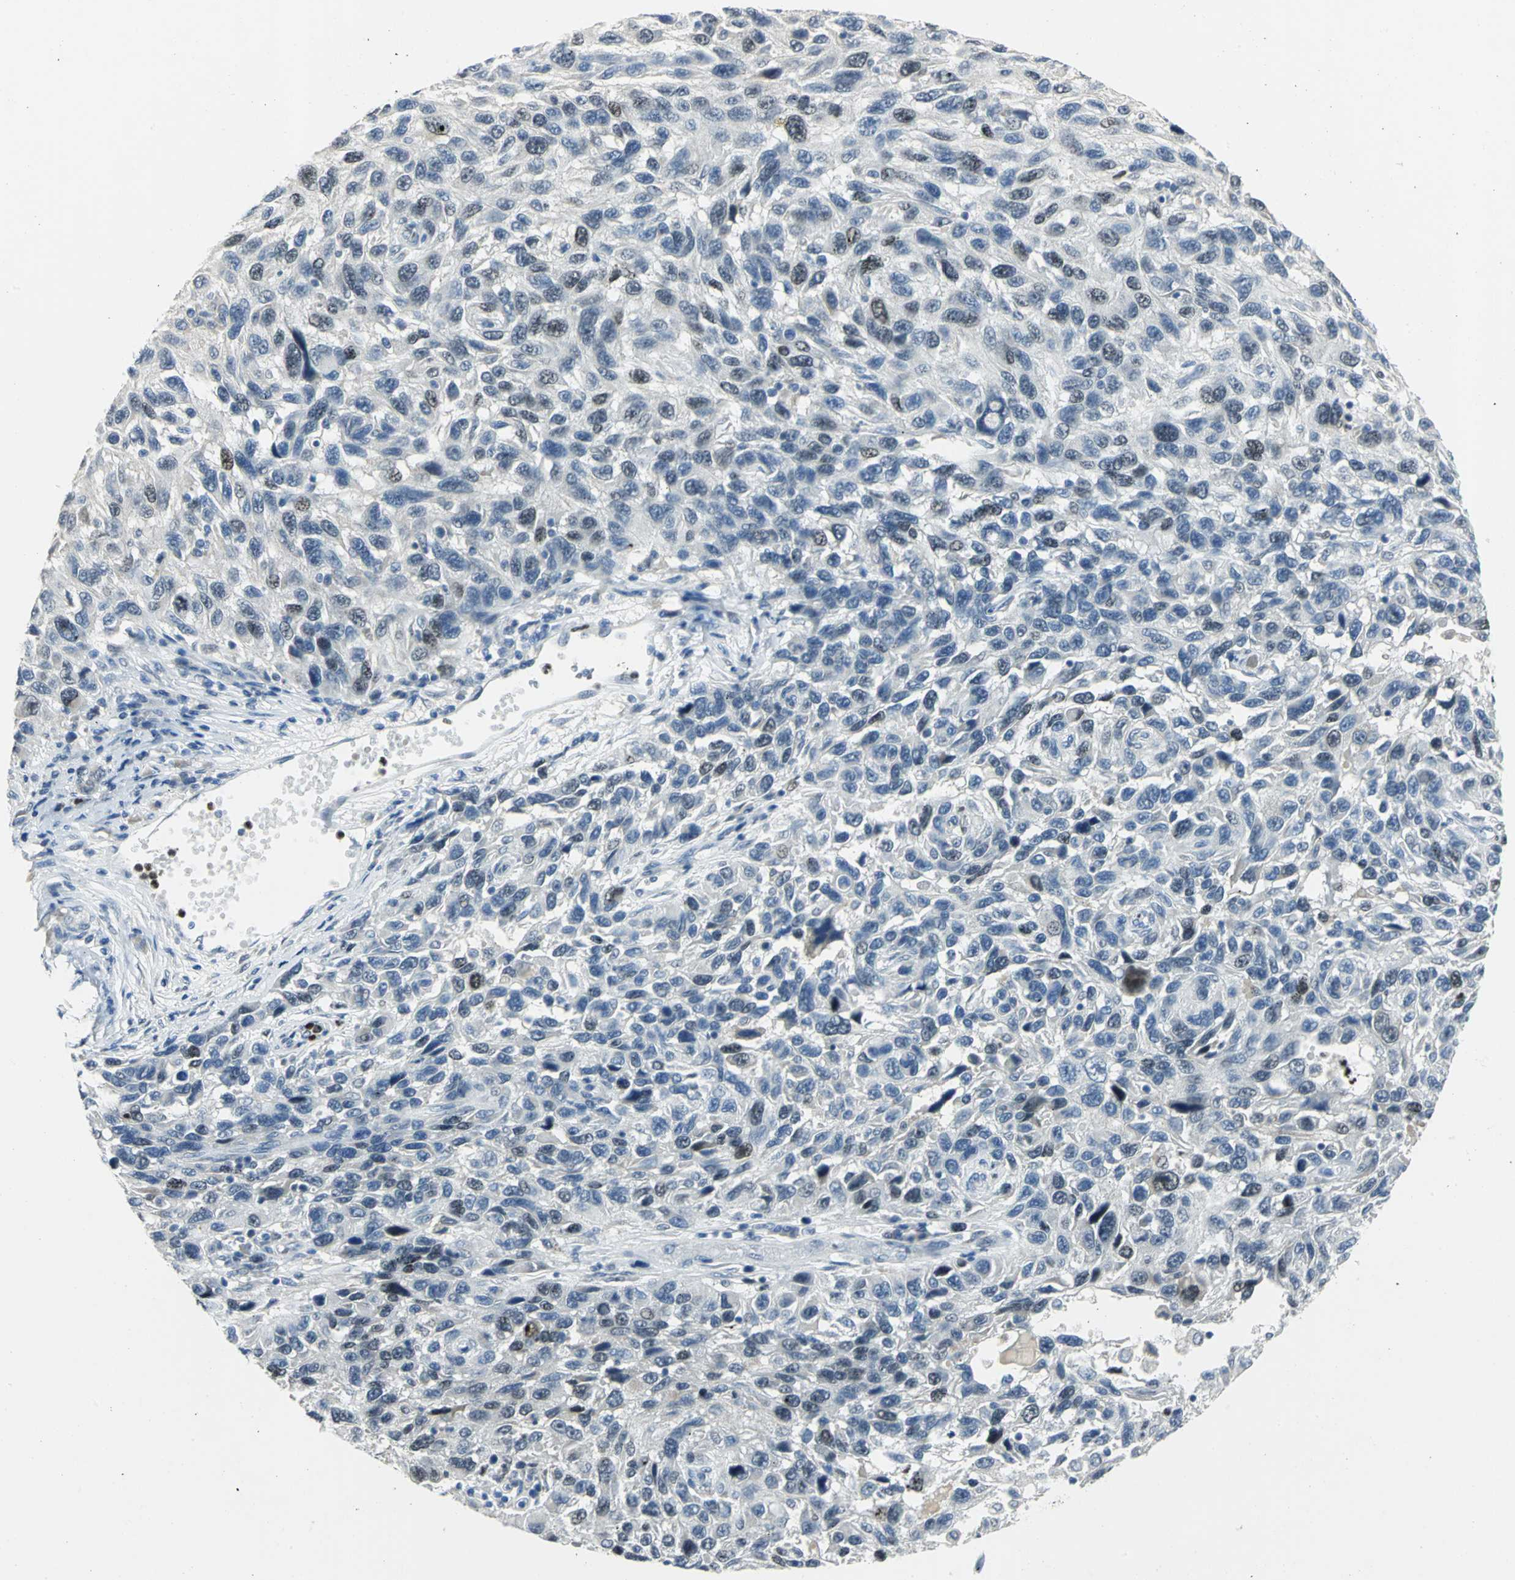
{"staining": {"intensity": "moderate", "quantity": "<25%", "location": "nuclear"}, "tissue": "melanoma", "cell_type": "Tumor cells", "image_type": "cancer", "snomed": [{"axis": "morphology", "description": "Malignant melanoma, NOS"}, {"axis": "topography", "description": "Skin"}], "caption": "Moderate nuclear positivity is appreciated in about <25% of tumor cells in malignant melanoma.", "gene": "BCL6", "patient": {"sex": "male", "age": 53}}